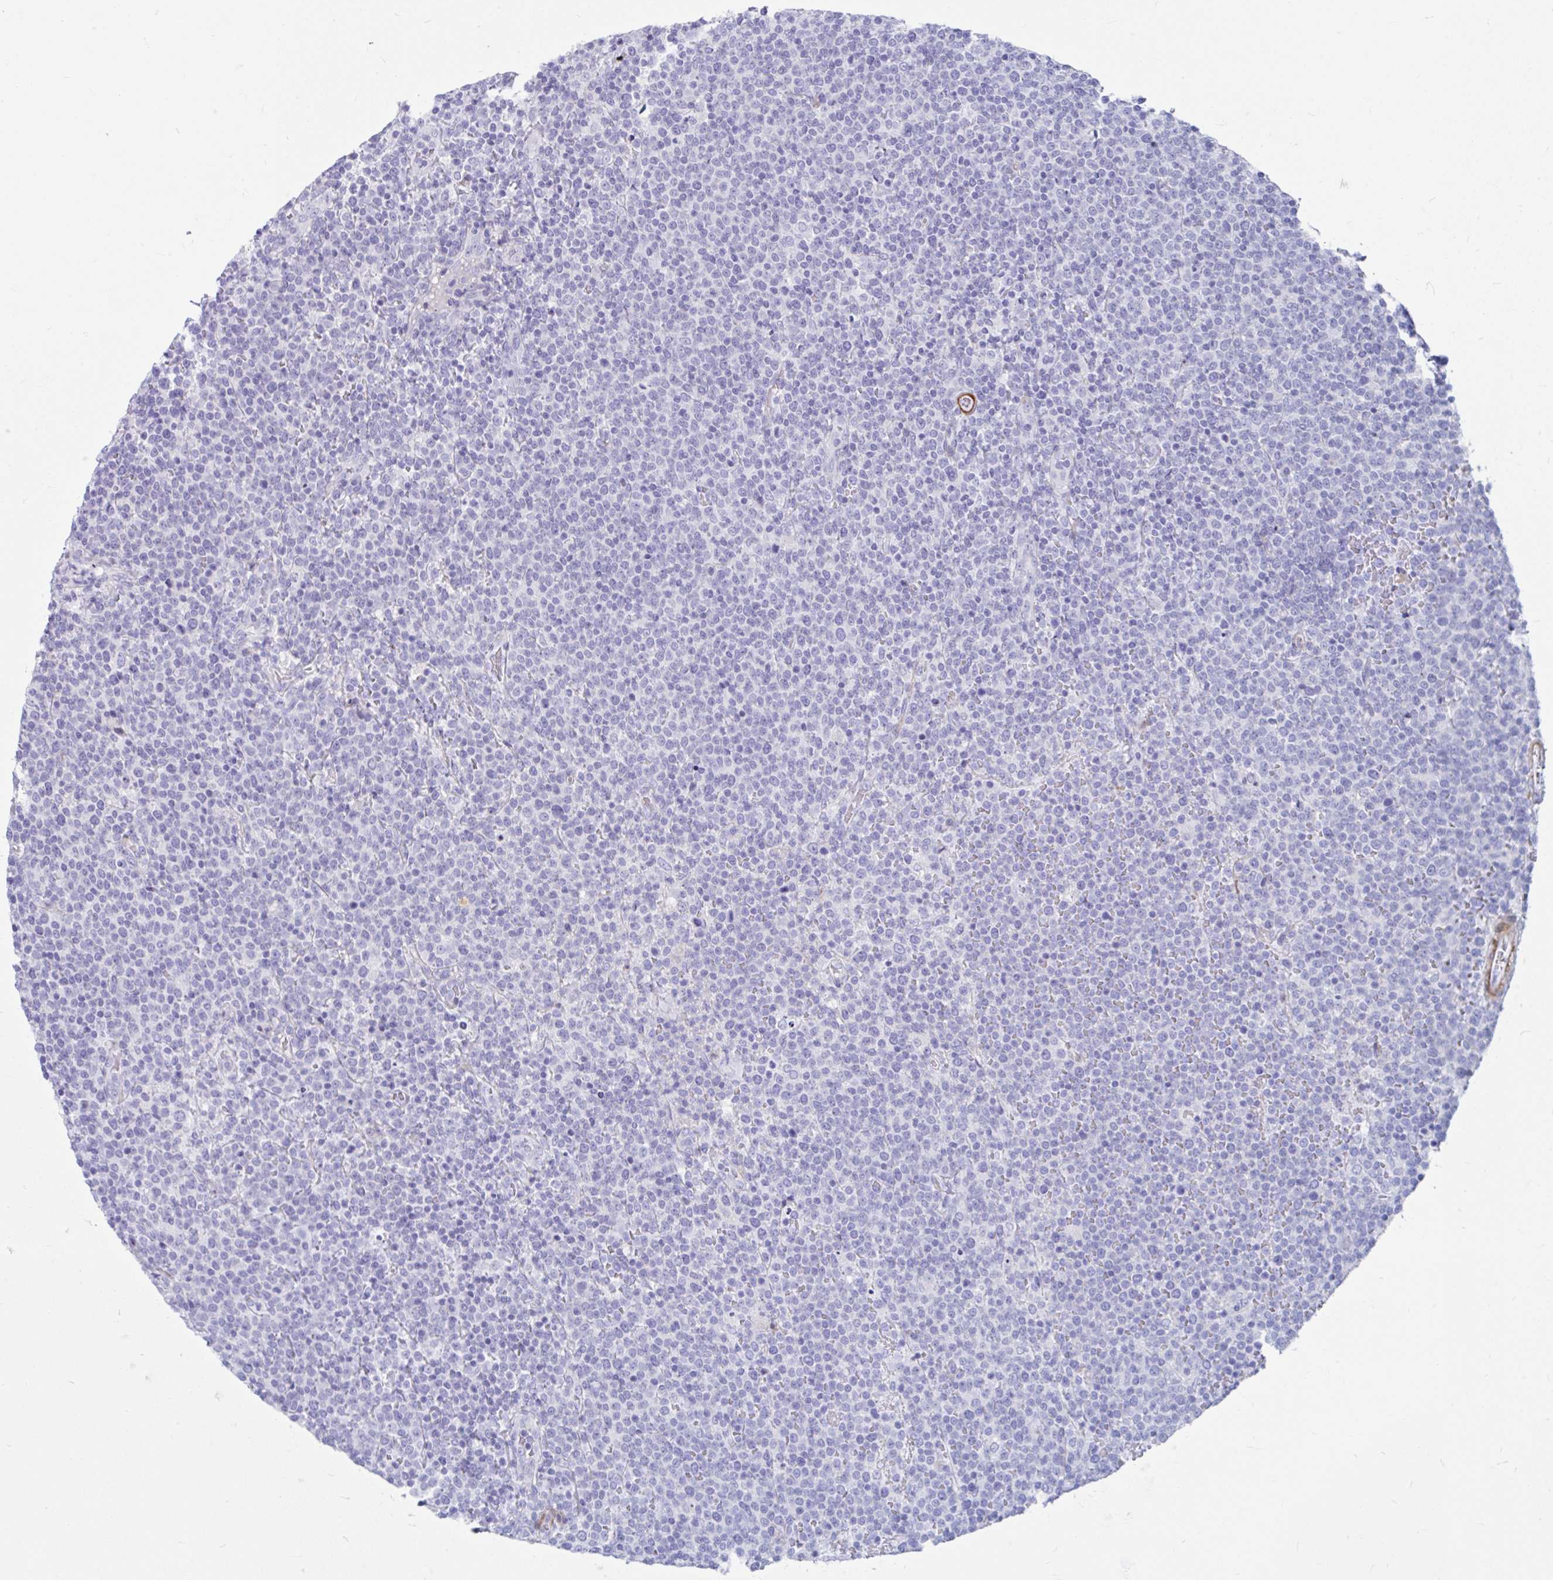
{"staining": {"intensity": "negative", "quantity": "none", "location": "none"}, "tissue": "lymphoma", "cell_type": "Tumor cells", "image_type": "cancer", "snomed": [{"axis": "morphology", "description": "Malignant lymphoma, non-Hodgkin's type, High grade"}, {"axis": "topography", "description": "Lymph node"}], "caption": "The micrograph demonstrates no significant expression in tumor cells of lymphoma.", "gene": "GRXCR2", "patient": {"sex": "male", "age": 61}}